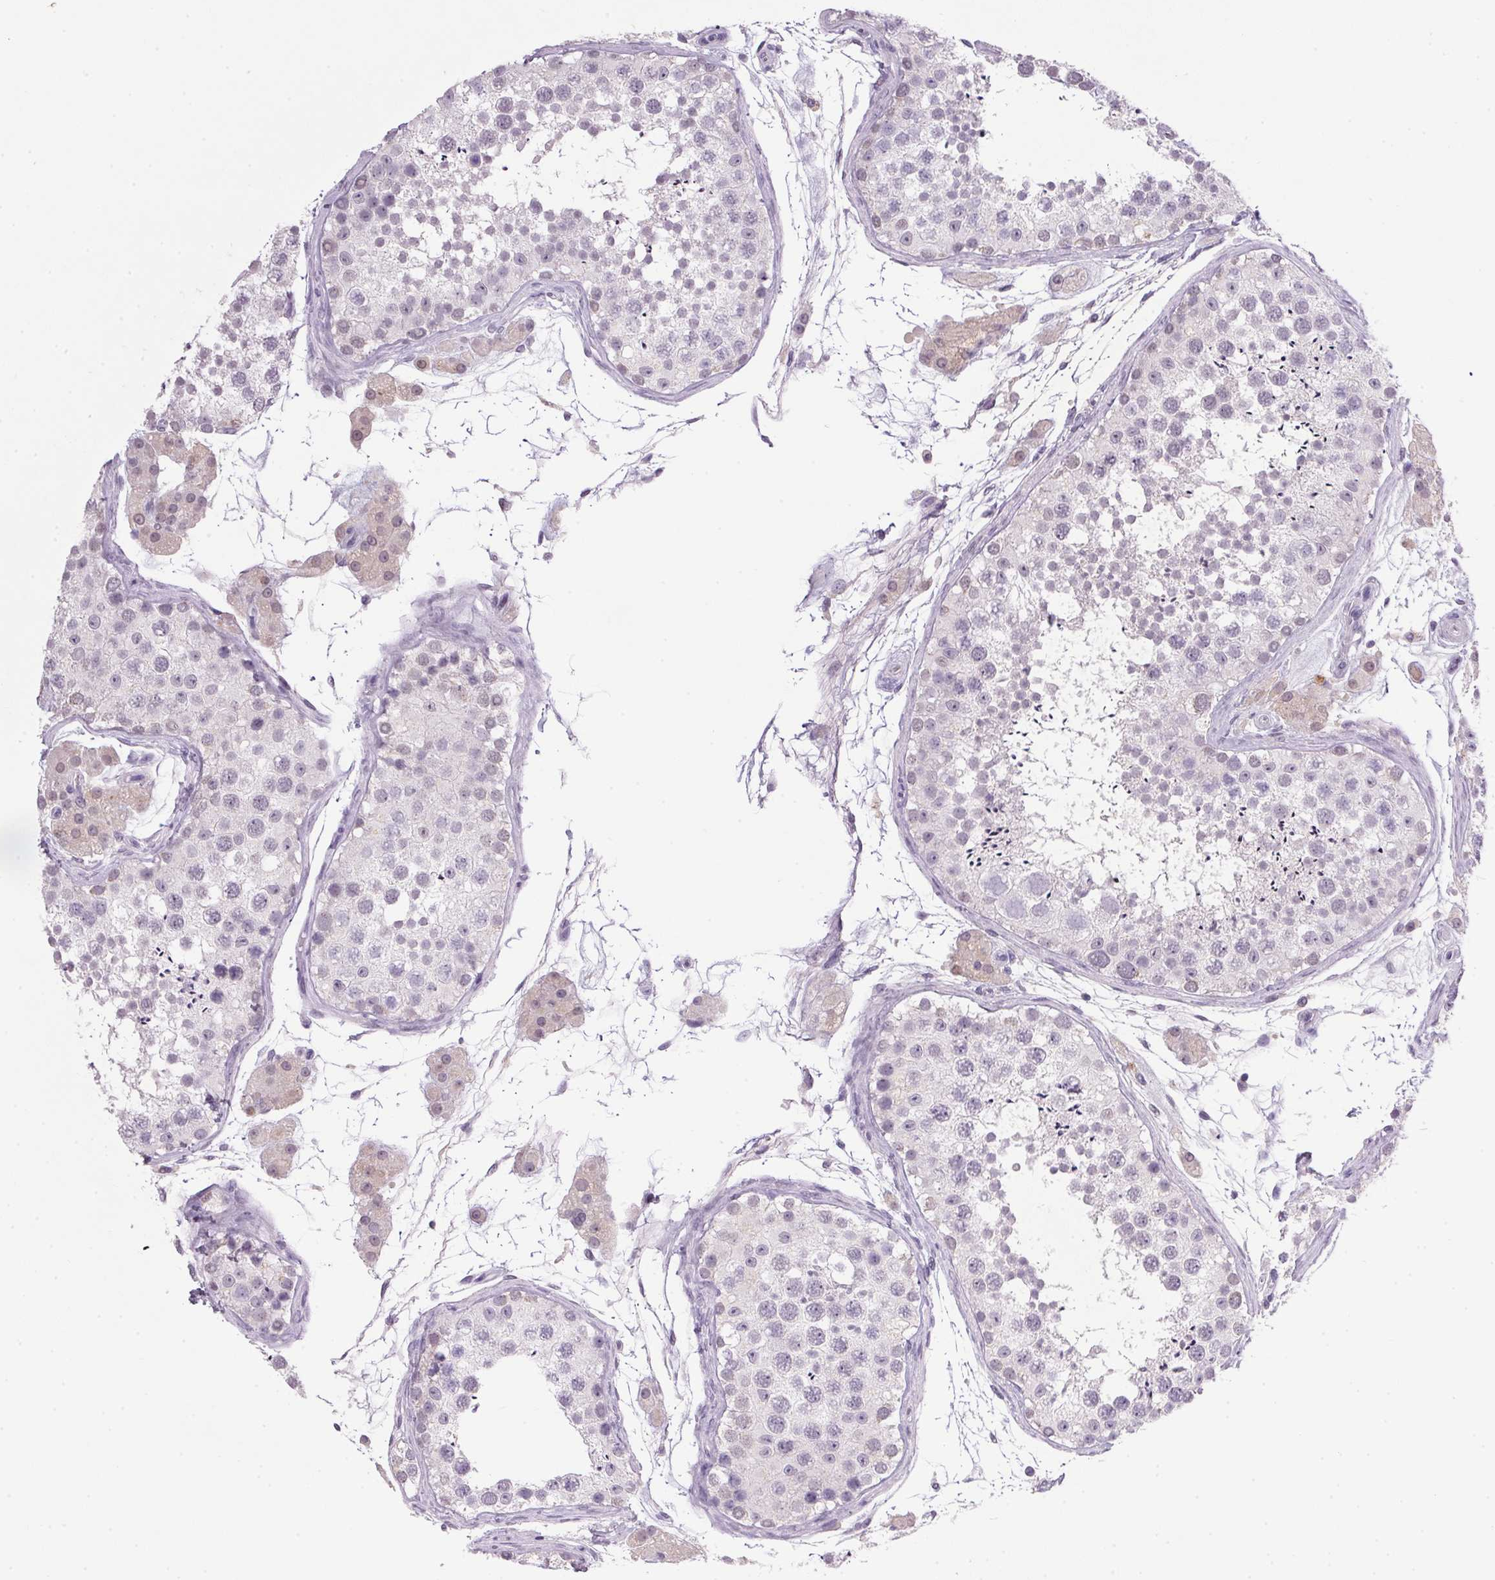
{"staining": {"intensity": "negative", "quantity": "none", "location": "none"}, "tissue": "testis", "cell_type": "Cells in seminiferous ducts", "image_type": "normal", "snomed": [{"axis": "morphology", "description": "Normal tissue, NOS"}, {"axis": "topography", "description": "Testis"}], "caption": "Micrograph shows no significant protein positivity in cells in seminiferous ducts of benign testis.", "gene": "TRDN", "patient": {"sex": "male", "age": 41}}